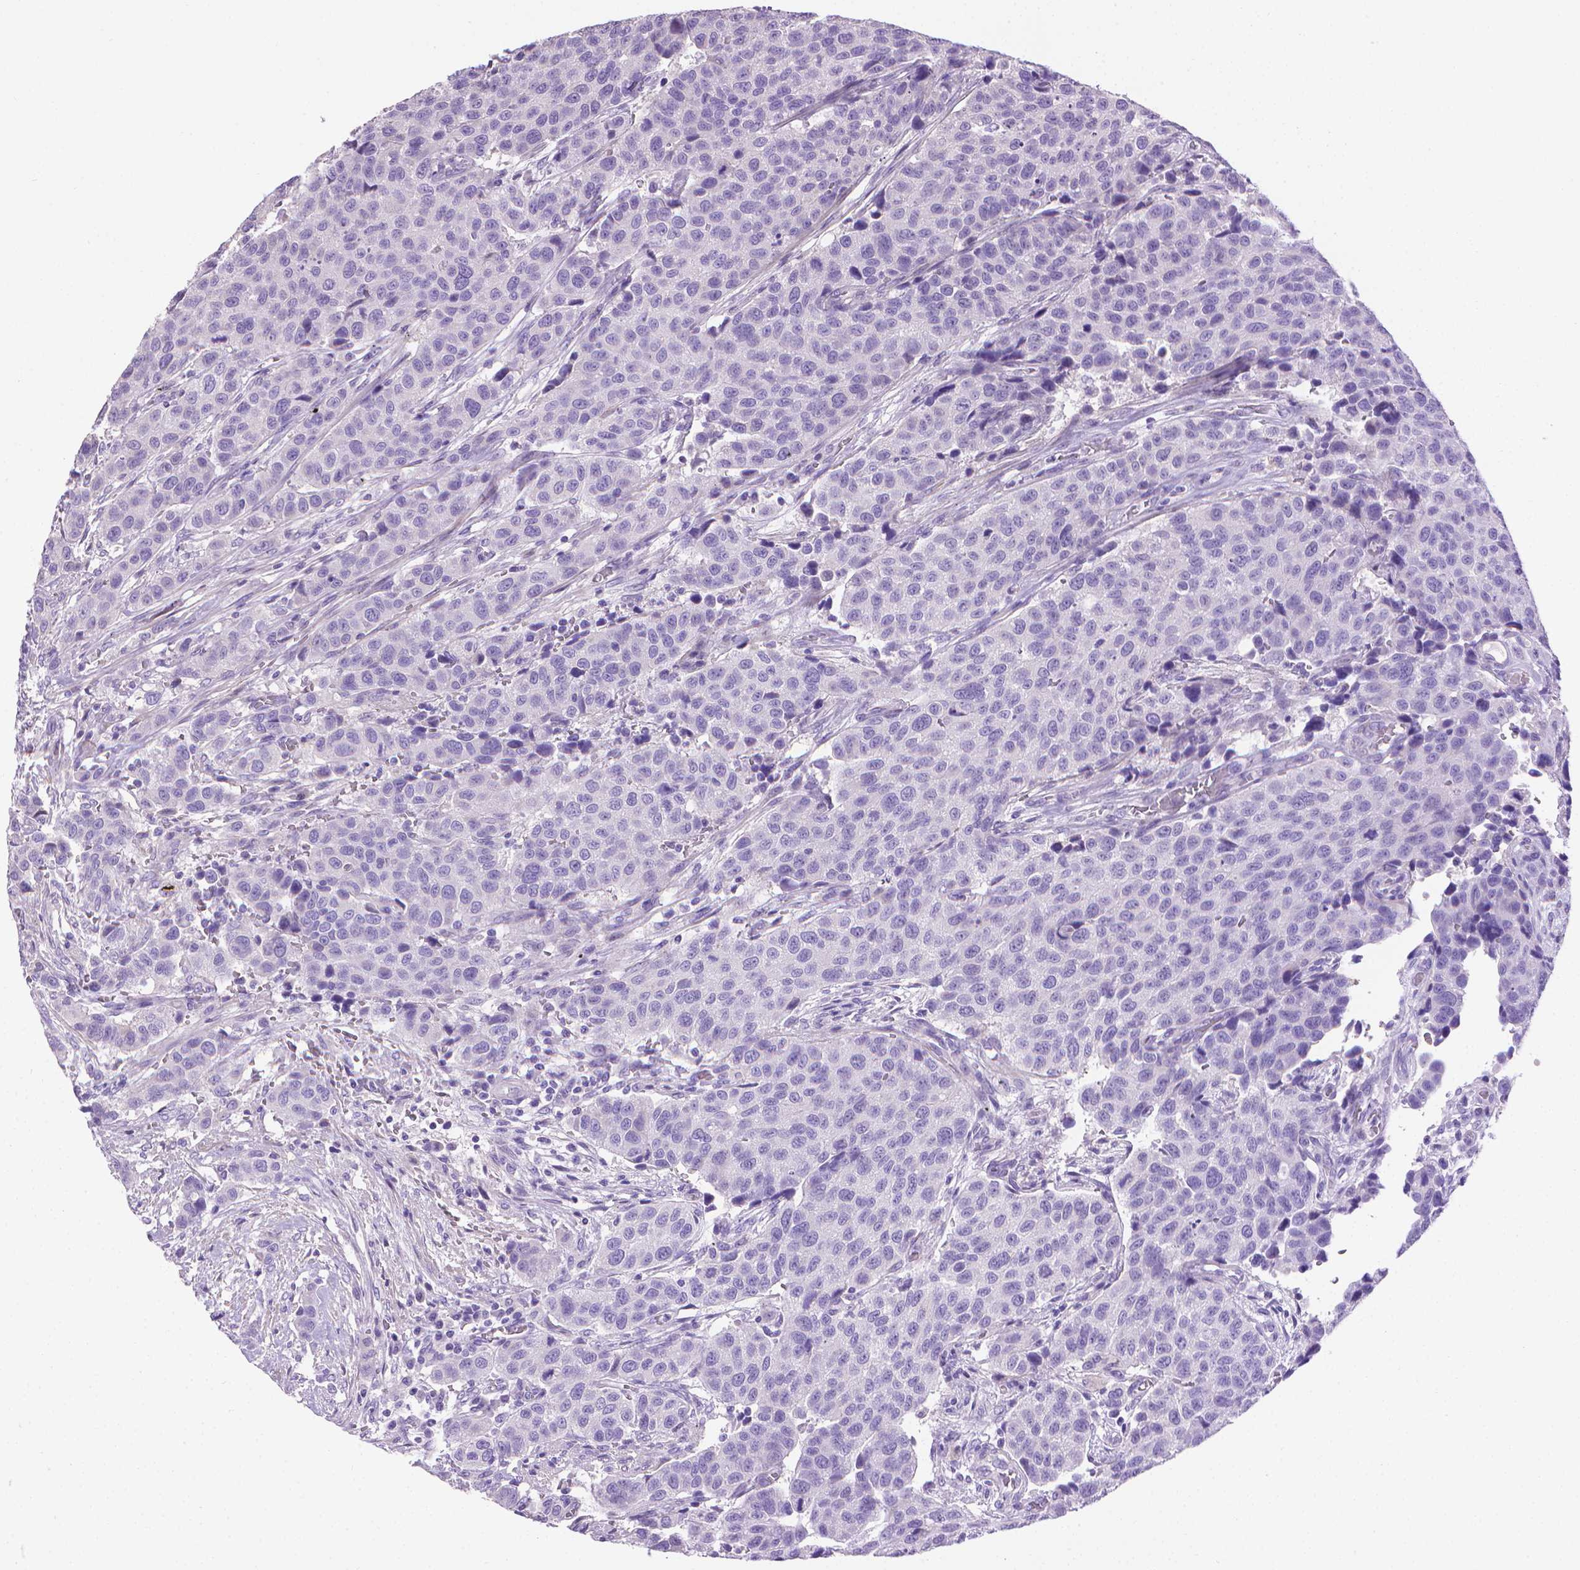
{"staining": {"intensity": "negative", "quantity": "none", "location": "none"}, "tissue": "urothelial cancer", "cell_type": "Tumor cells", "image_type": "cancer", "snomed": [{"axis": "morphology", "description": "Urothelial carcinoma, High grade"}, {"axis": "topography", "description": "Urinary bladder"}], "caption": "A micrograph of human high-grade urothelial carcinoma is negative for staining in tumor cells. Brightfield microscopy of immunohistochemistry (IHC) stained with DAB (3,3'-diaminobenzidine) (brown) and hematoxylin (blue), captured at high magnification.", "gene": "PNMA2", "patient": {"sex": "female", "age": 58}}